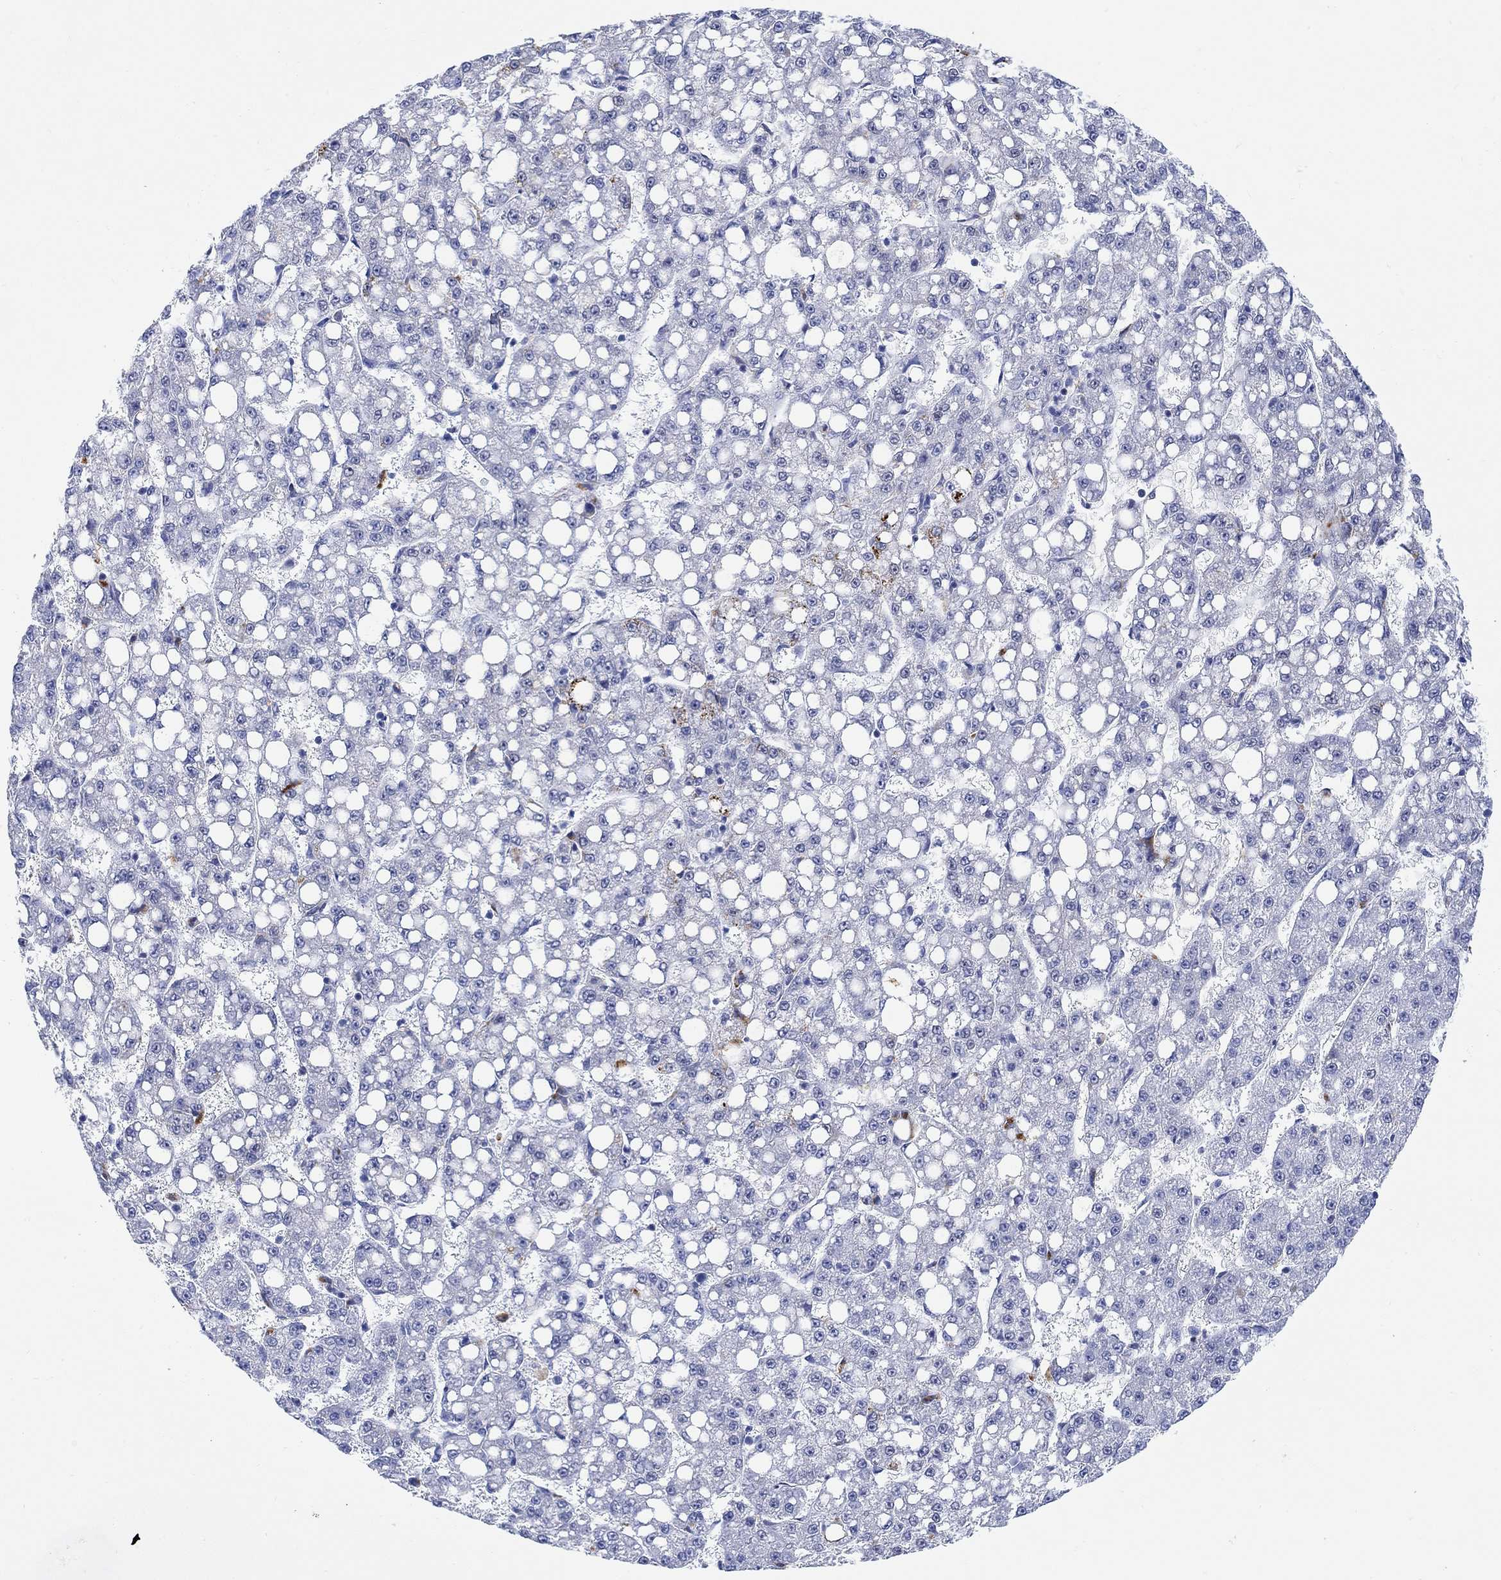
{"staining": {"intensity": "negative", "quantity": "none", "location": "none"}, "tissue": "liver cancer", "cell_type": "Tumor cells", "image_type": "cancer", "snomed": [{"axis": "morphology", "description": "Carcinoma, Hepatocellular, NOS"}, {"axis": "topography", "description": "Liver"}], "caption": "Human liver hepatocellular carcinoma stained for a protein using IHC exhibits no staining in tumor cells.", "gene": "MYL1", "patient": {"sex": "female", "age": 65}}